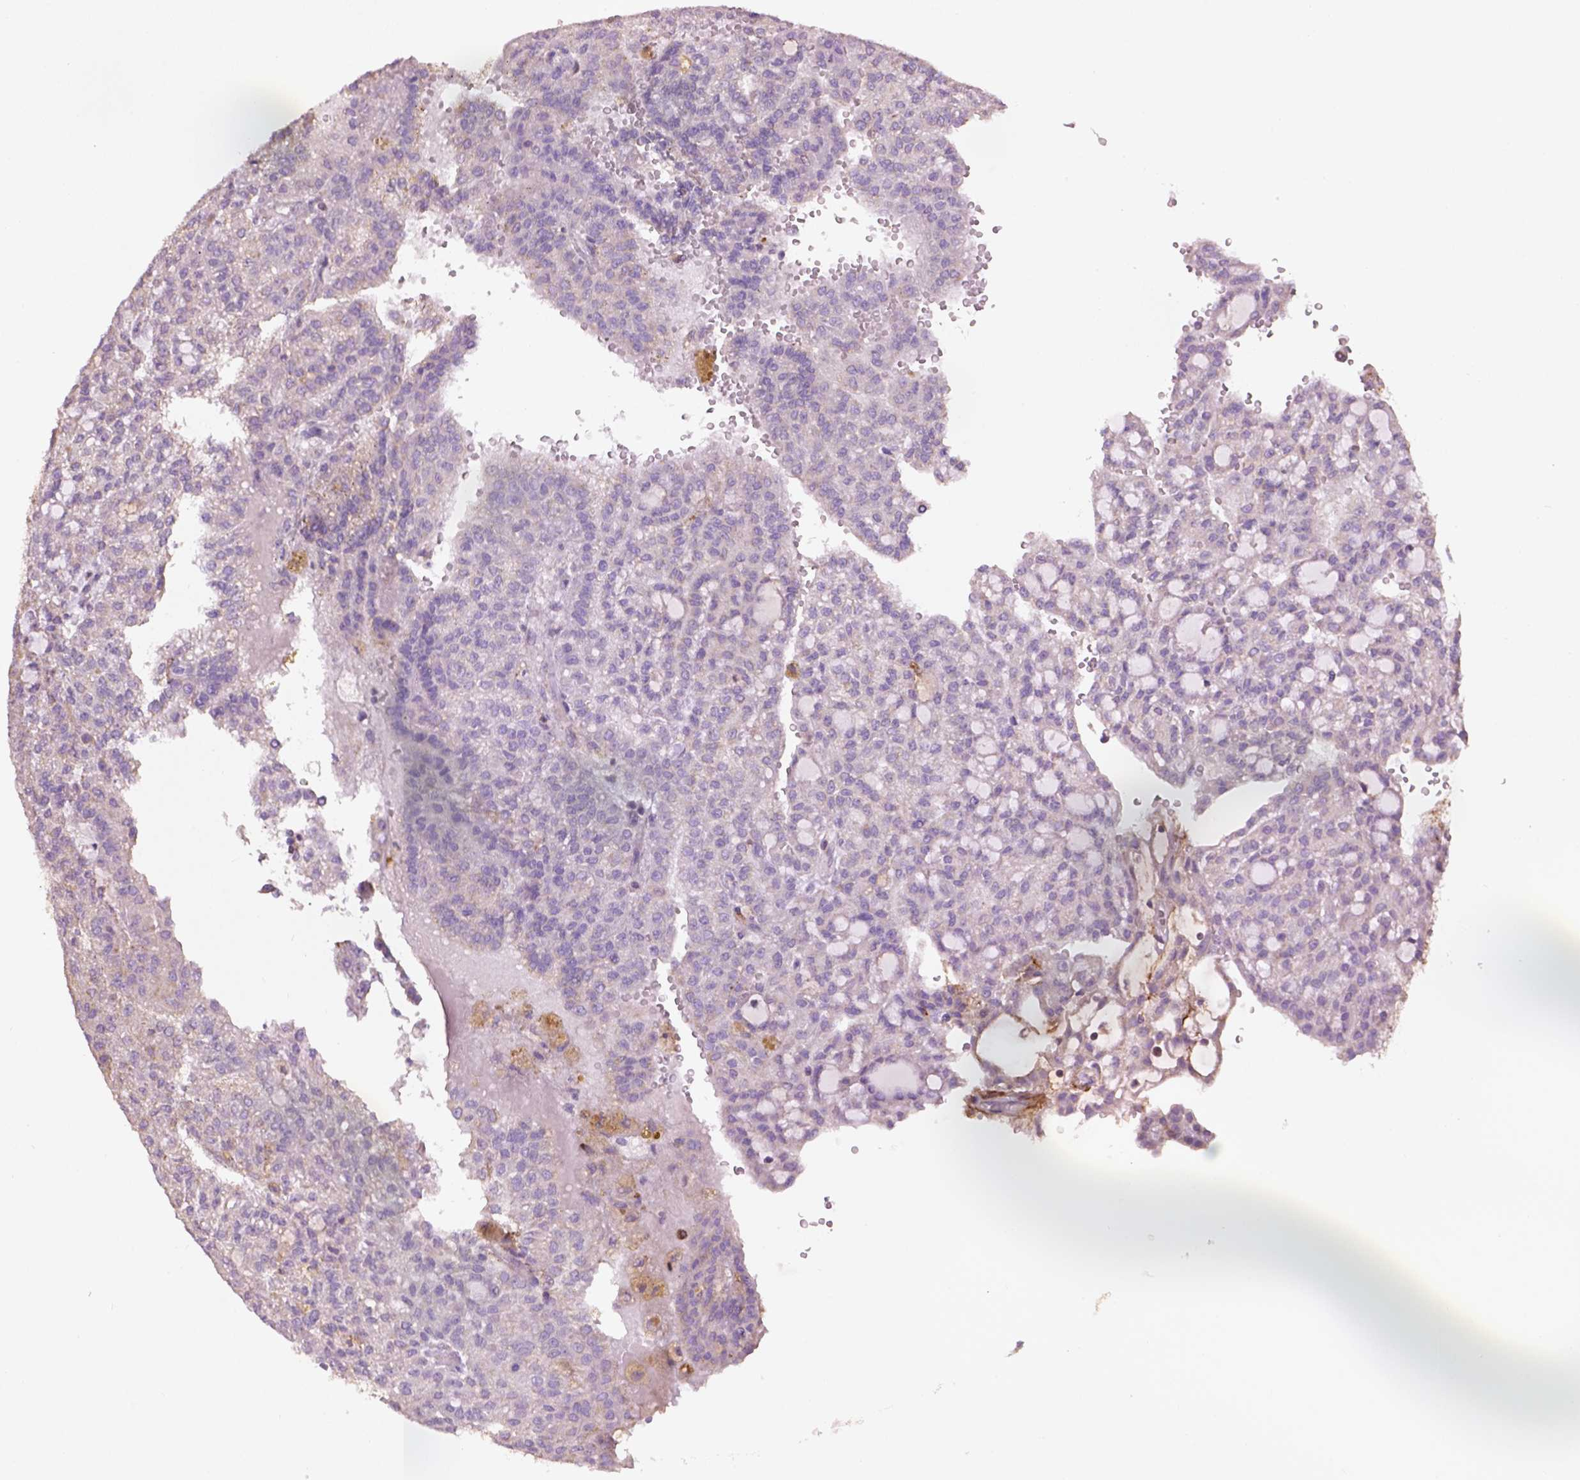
{"staining": {"intensity": "negative", "quantity": "none", "location": "none"}, "tissue": "renal cancer", "cell_type": "Tumor cells", "image_type": "cancer", "snomed": [{"axis": "morphology", "description": "Adenocarcinoma, NOS"}, {"axis": "topography", "description": "Kidney"}], "caption": "Immunohistochemistry (IHC) of adenocarcinoma (renal) reveals no staining in tumor cells. Brightfield microscopy of IHC stained with DAB (brown) and hematoxylin (blue), captured at high magnification.", "gene": "LRRC3C", "patient": {"sex": "male", "age": 63}}